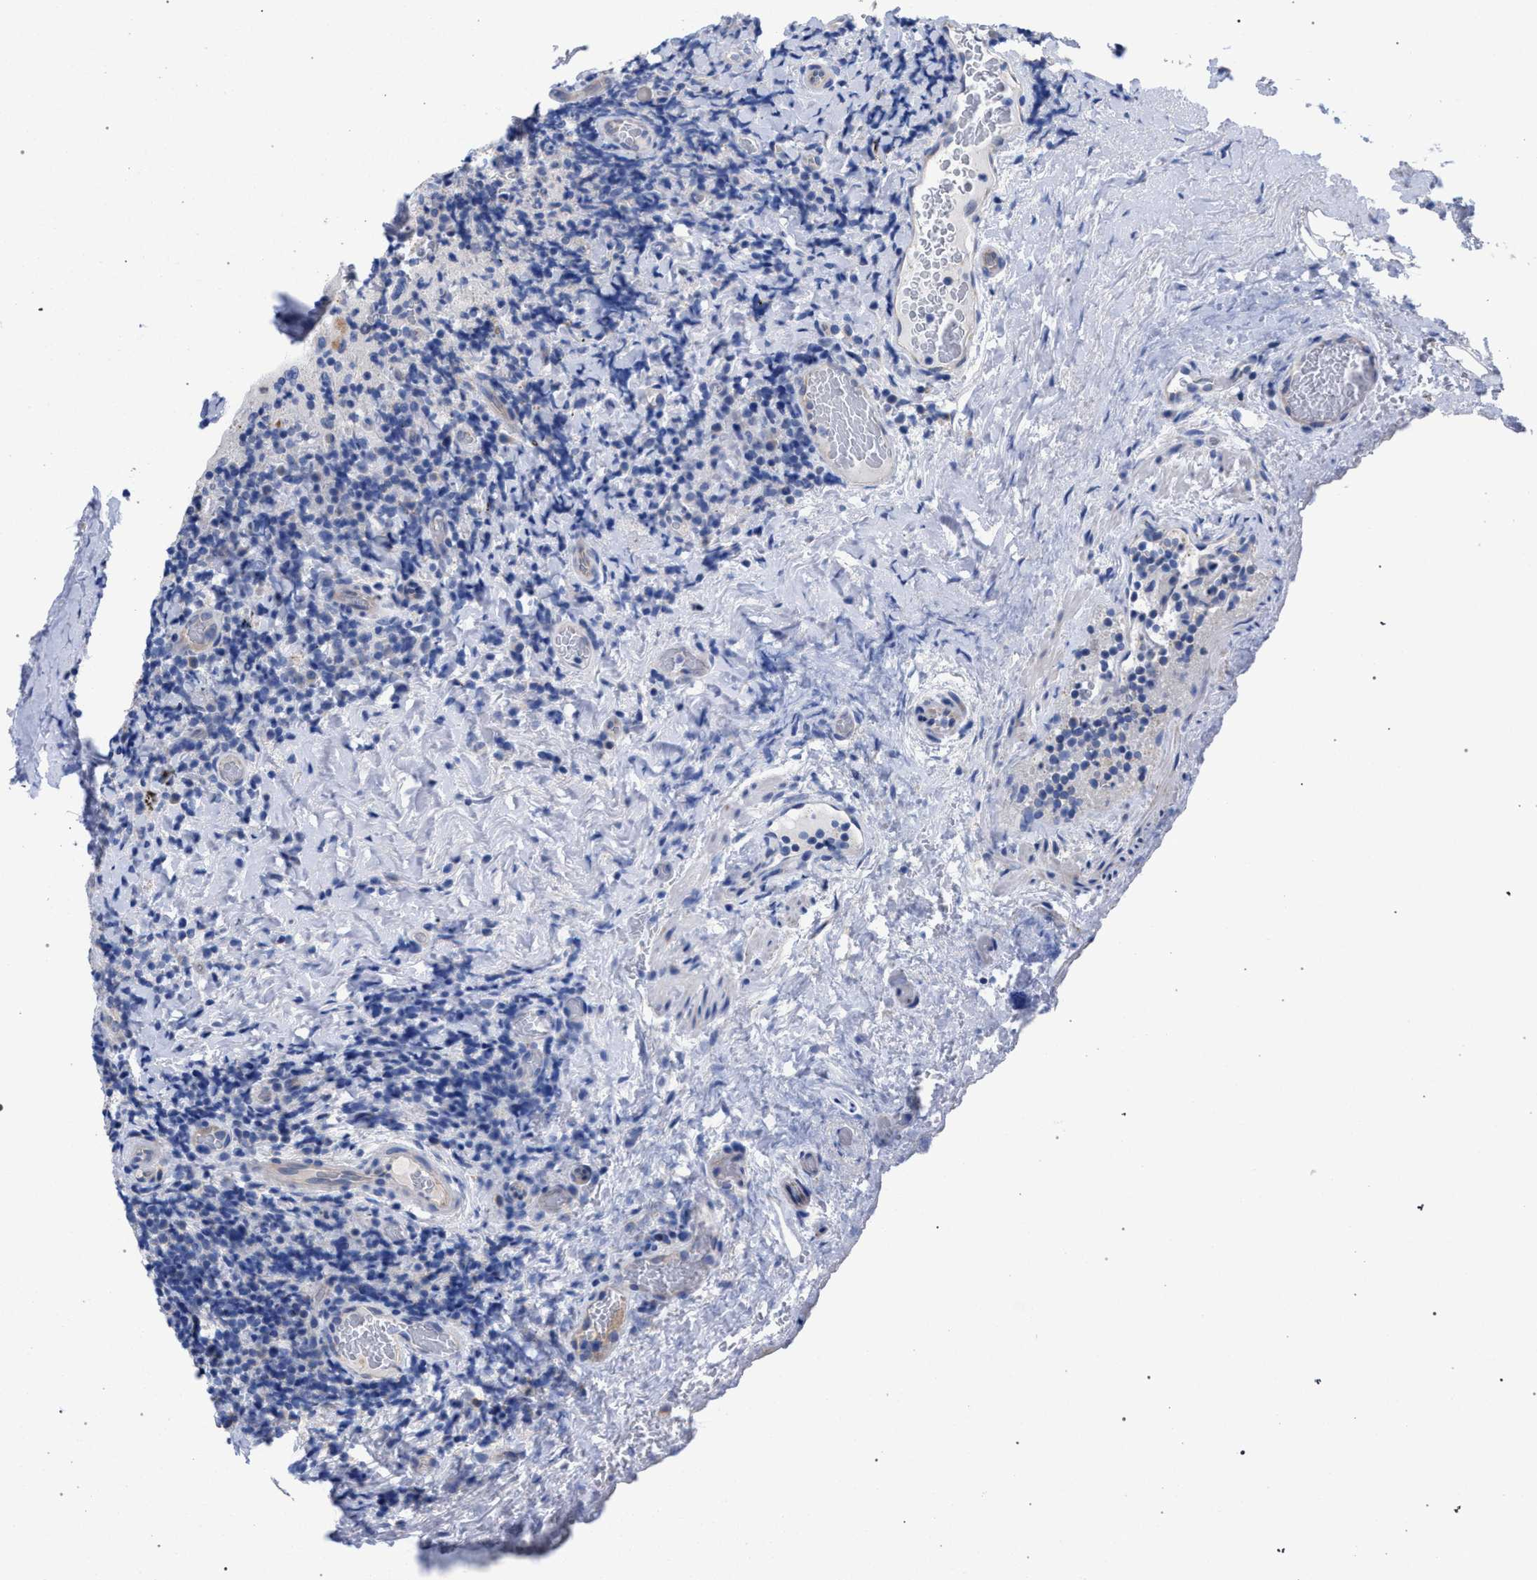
{"staining": {"intensity": "negative", "quantity": "none", "location": "none"}, "tissue": "lymphoma", "cell_type": "Tumor cells", "image_type": "cancer", "snomed": [{"axis": "morphology", "description": "Malignant lymphoma, non-Hodgkin's type, High grade"}, {"axis": "topography", "description": "Tonsil"}], "caption": "DAB (3,3'-diaminobenzidine) immunohistochemical staining of human lymphoma exhibits no significant staining in tumor cells.", "gene": "GMPR", "patient": {"sex": "female", "age": 36}}